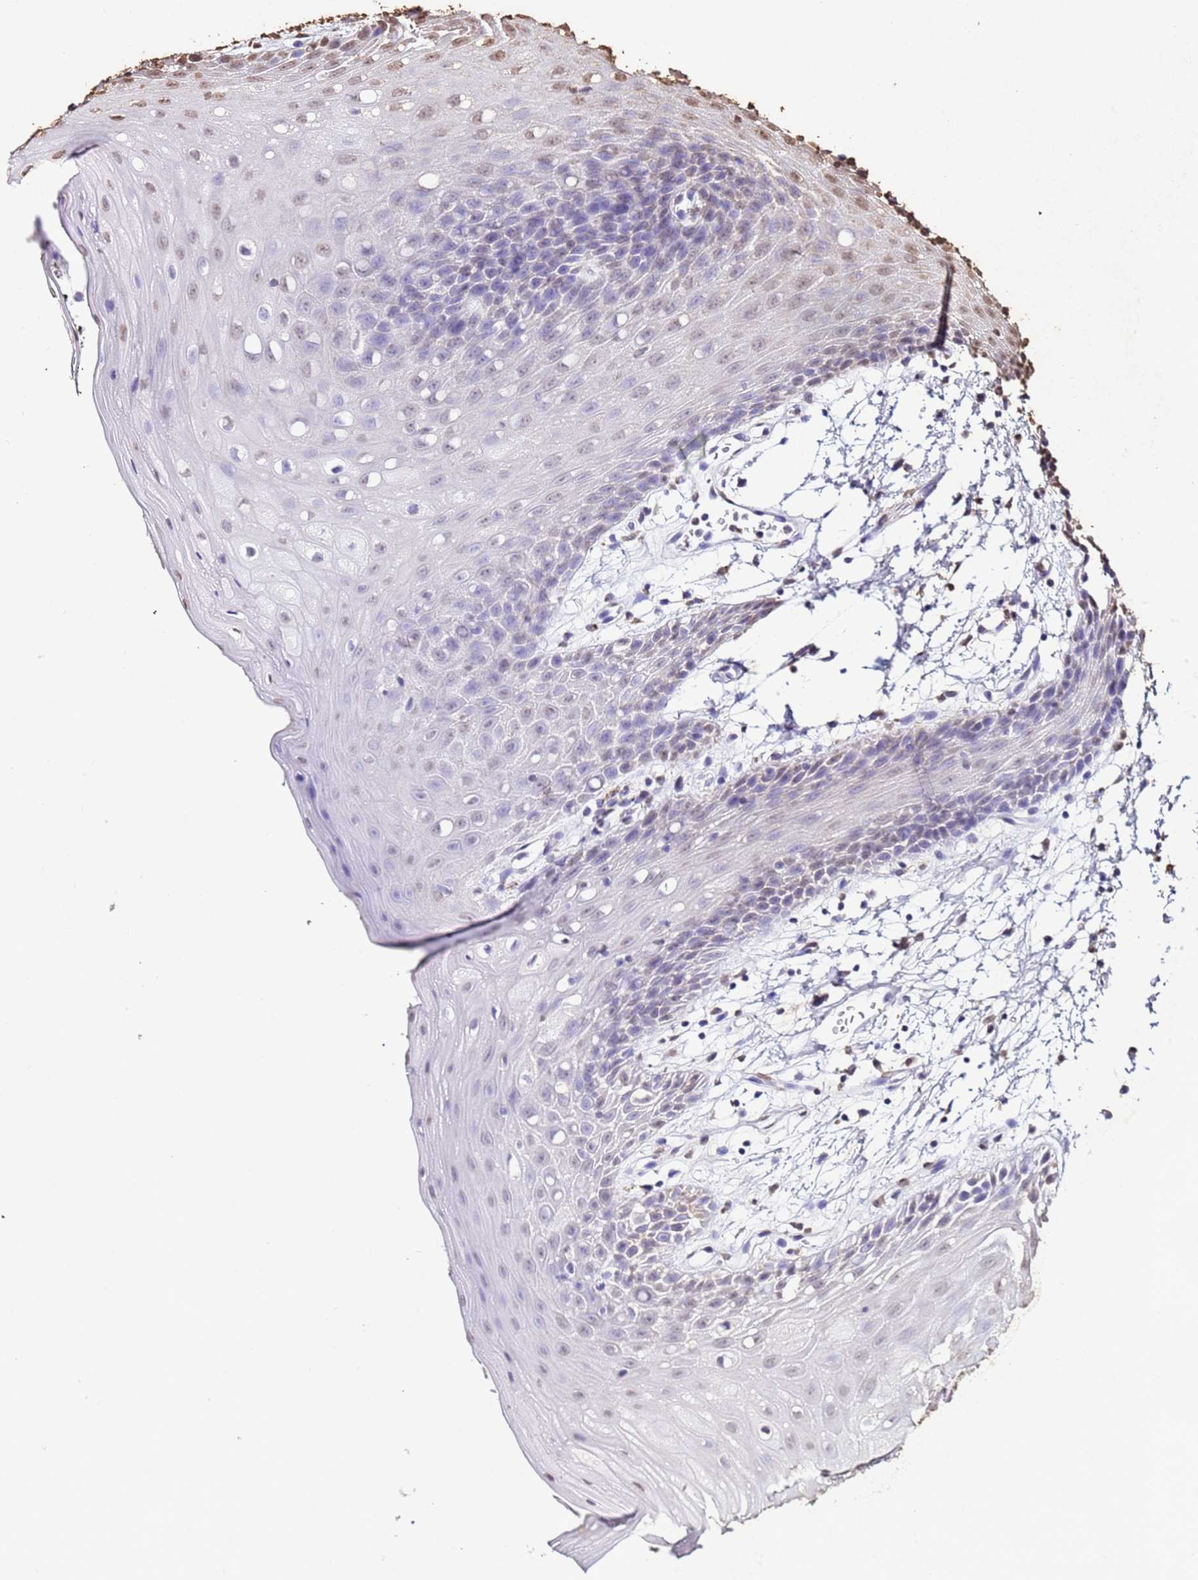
{"staining": {"intensity": "moderate", "quantity": "25%-75%", "location": "nuclear"}, "tissue": "oral mucosa", "cell_type": "Squamous epithelial cells", "image_type": "normal", "snomed": [{"axis": "morphology", "description": "Normal tissue, NOS"}, {"axis": "topography", "description": "Oral tissue"}, {"axis": "topography", "description": "Tounge, NOS"}], "caption": "DAB immunohistochemical staining of benign human oral mucosa shows moderate nuclear protein positivity in about 25%-75% of squamous epithelial cells. (DAB IHC with brightfield microscopy, high magnification).", "gene": "TRIP6", "patient": {"sex": "female", "age": 59}}